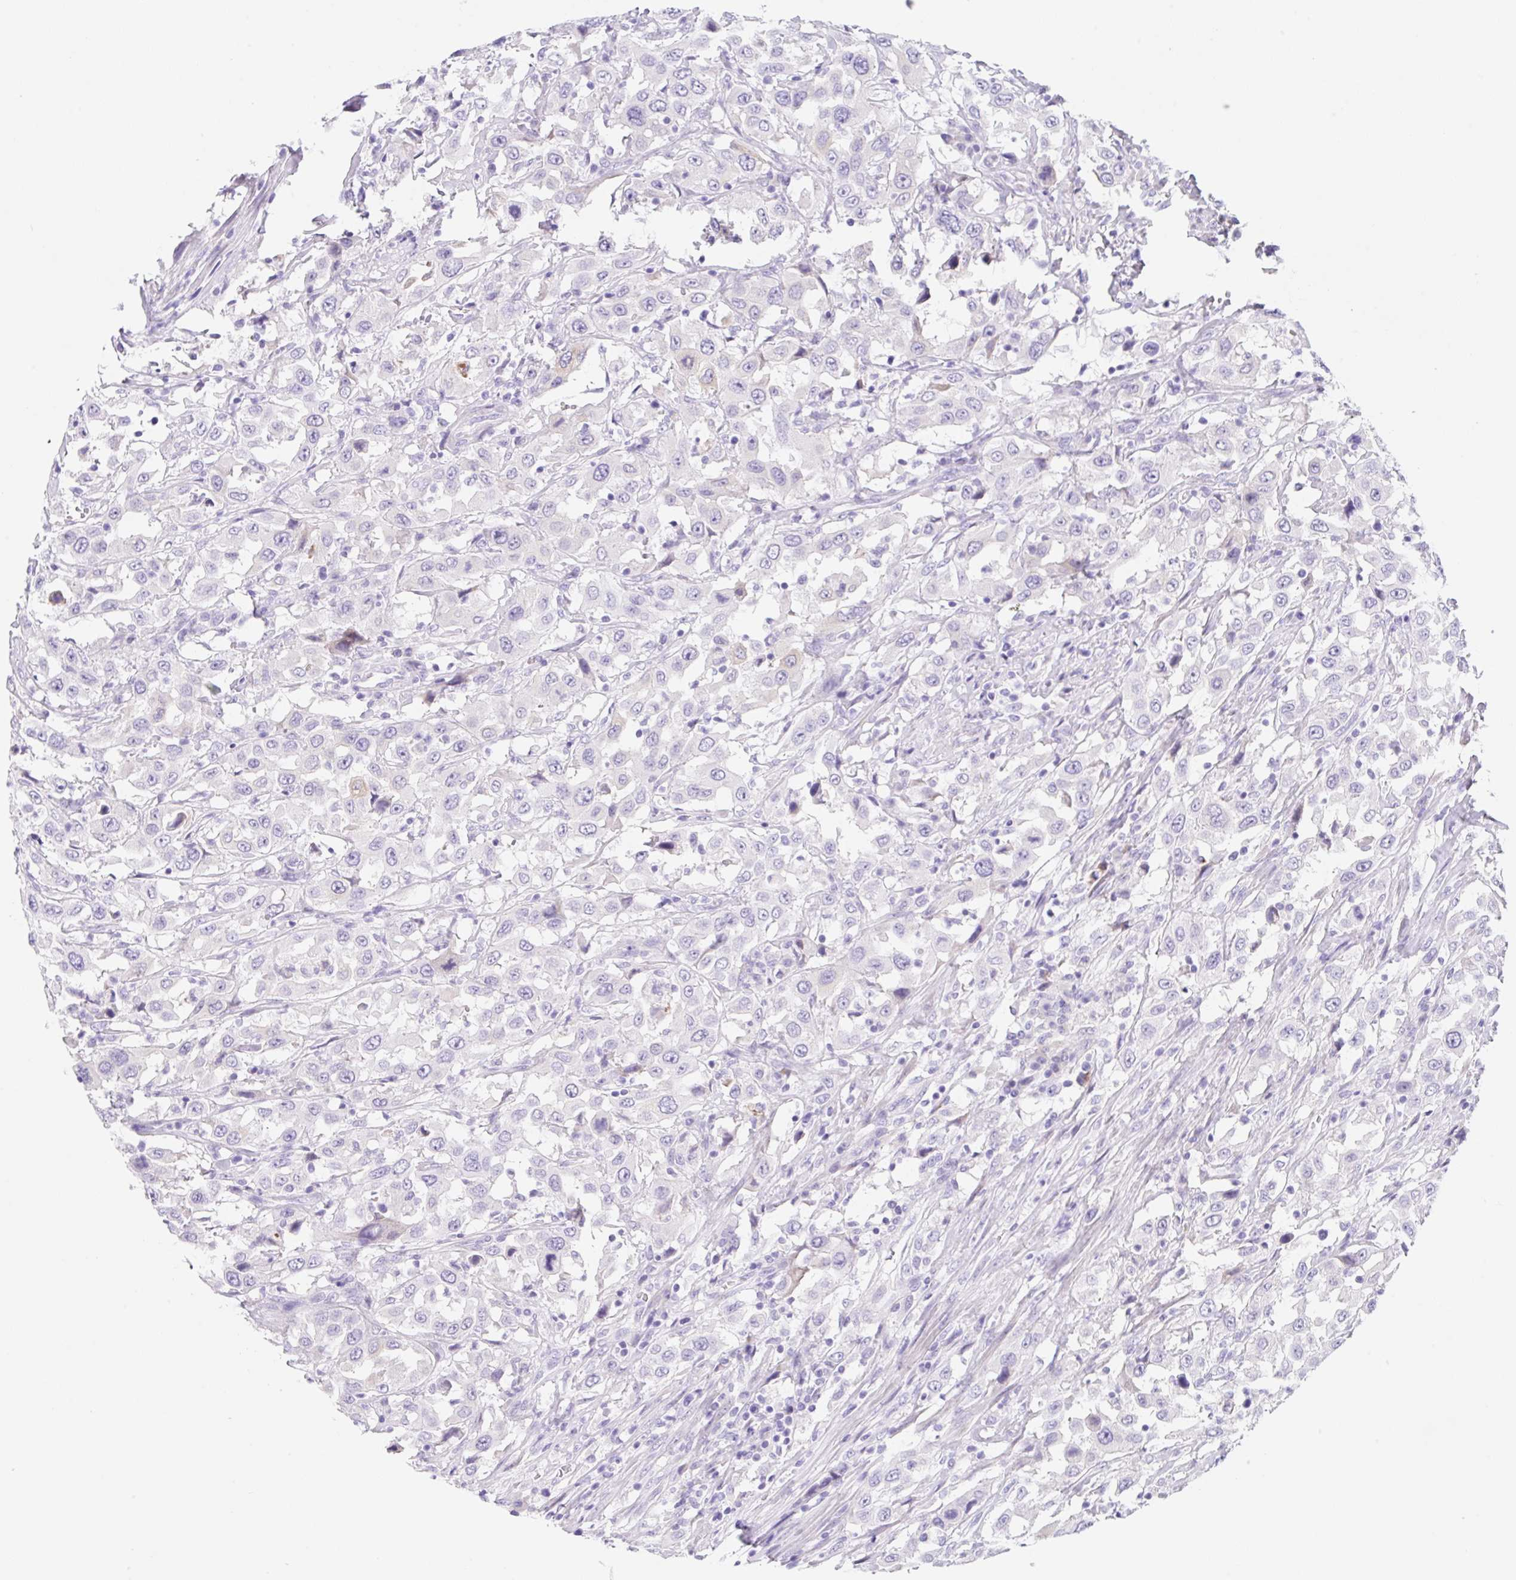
{"staining": {"intensity": "negative", "quantity": "none", "location": "none"}, "tissue": "urothelial cancer", "cell_type": "Tumor cells", "image_type": "cancer", "snomed": [{"axis": "morphology", "description": "Urothelial carcinoma, High grade"}, {"axis": "topography", "description": "Urinary bladder"}], "caption": "High-grade urothelial carcinoma stained for a protein using immunohistochemistry displays no expression tumor cells.", "gene": "KLK8", "patient": {"sex": "male", "age": 61}}